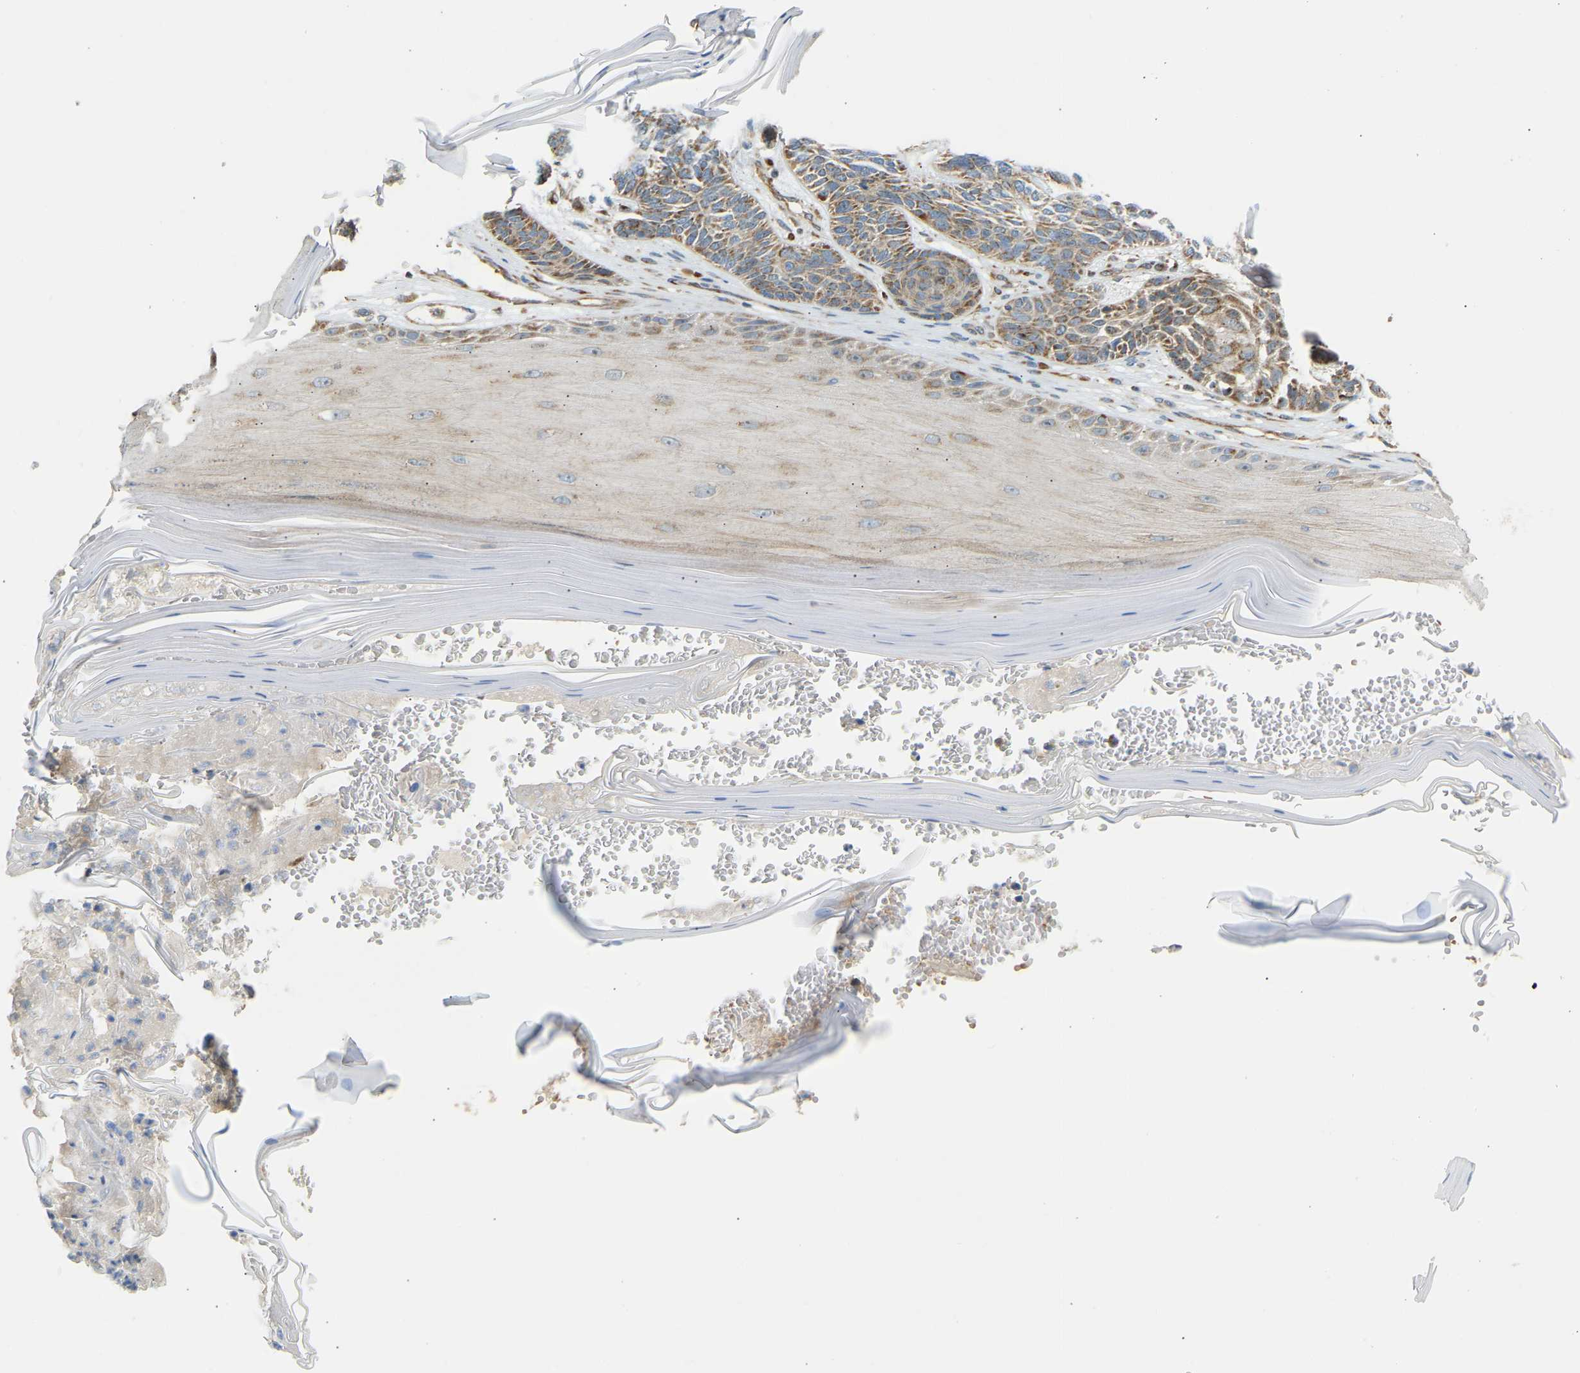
{"staining": {"intensity": "moderate", "quantity": ">75%", "location": "cytoplasmic/membranous"}, "tissue": "skin cancer", "cell_type": "Tumor cells", "image_type": "cancer", "snomed": [{"axis": "morphology", "description": "Basal cell carcinoma"}, {"axis": "topography", "description": "Skin"}], "caption": "Brown immunohistochemical staining in basal cell carcinoma (skin) exhibits moderate cytoplasmic/membranous expression in about >75% of tumor cells.", "gene": "YIPF2", "patient": {"sex": "male", "age": 55}}